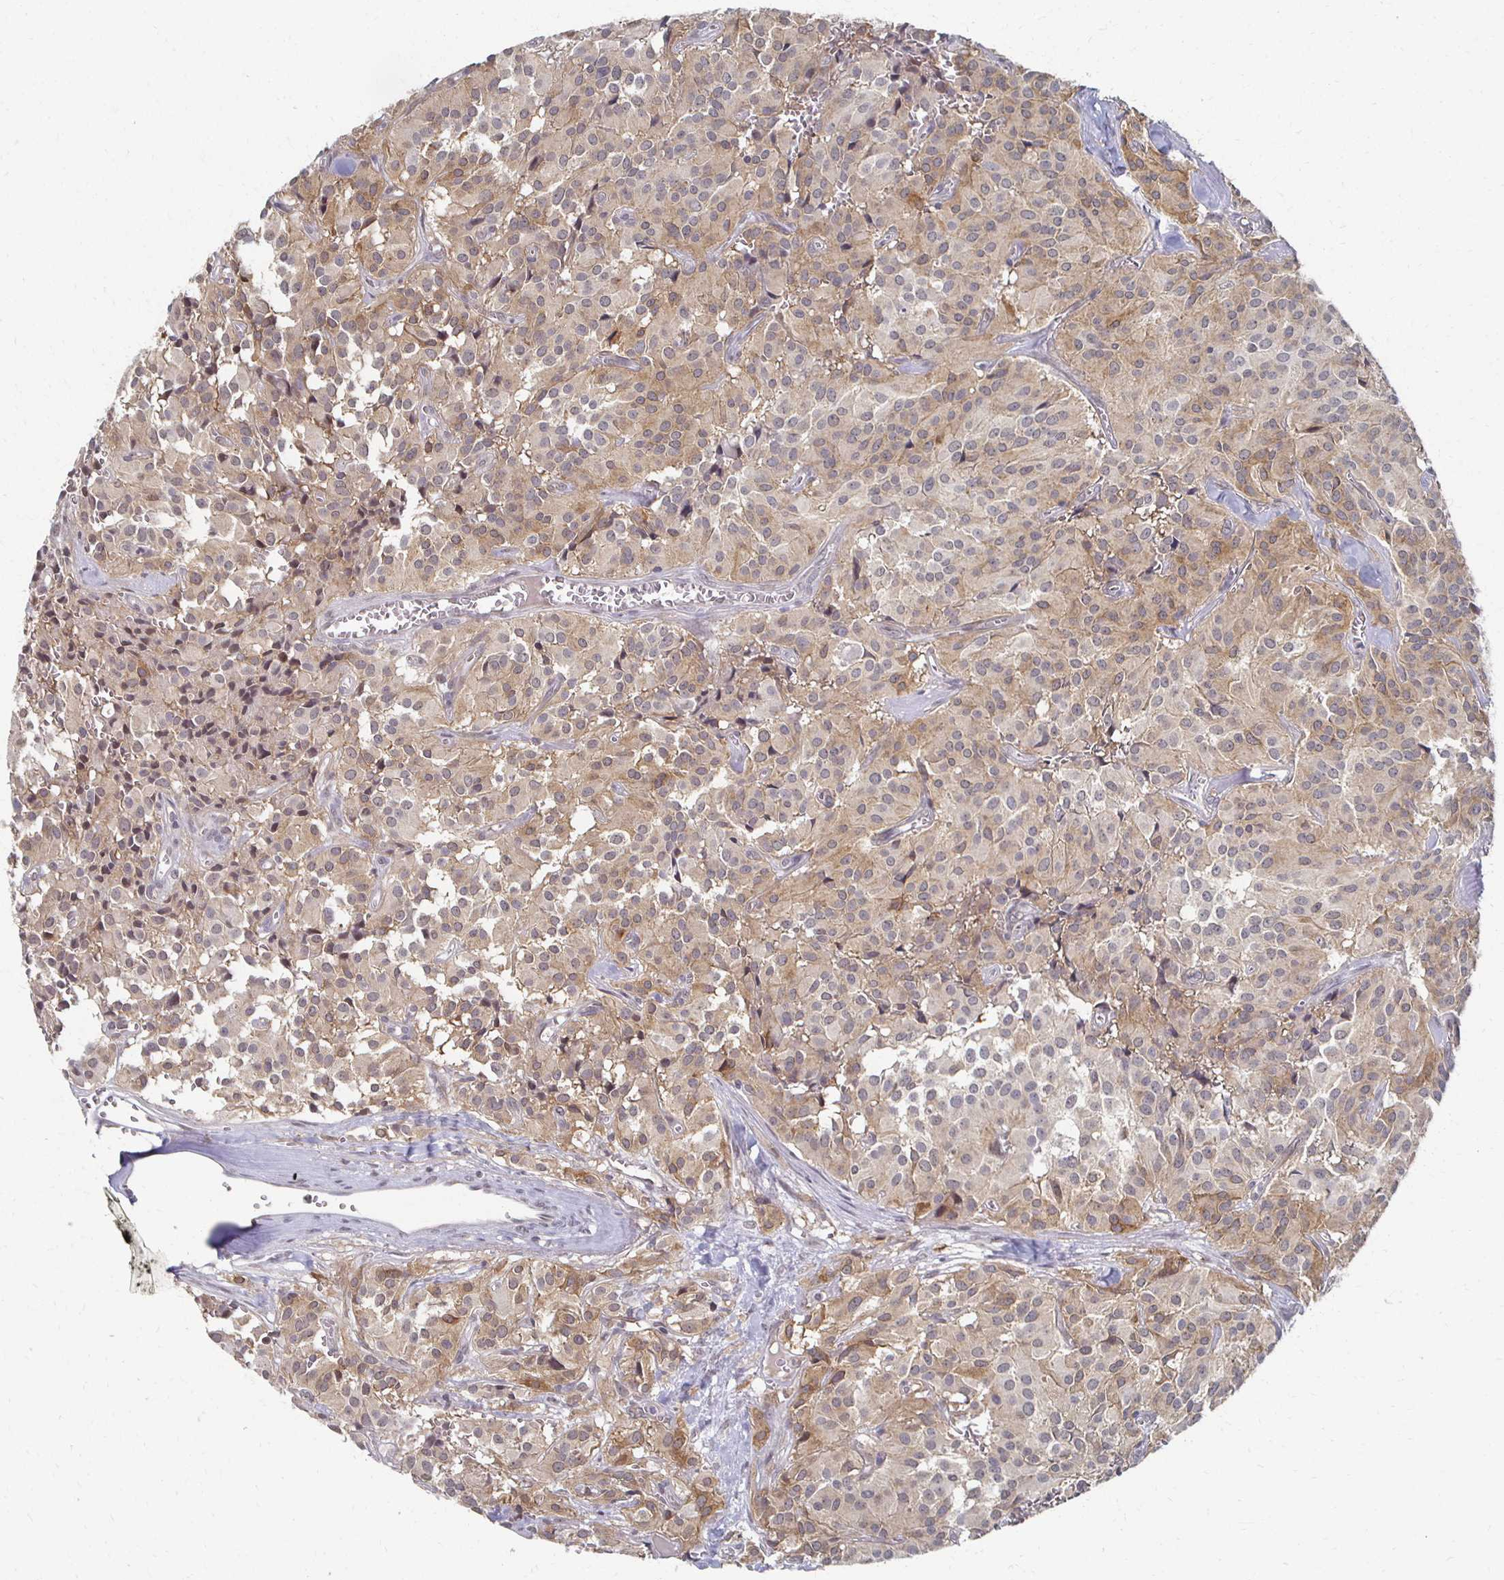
{"staining": {"intensity": "weak", "quantity": ">75%", "location": "cytoplasmic/membranous,nuclear"}, "tissue": "glioma", "cell_type": "Tumor cells", "image_type": "cancer", "snomed": [{"axis": "morphology", "description": "Glioma, malignant, Low grade"}, {"axis": "topography", "description": "Brain"}], "caption": "Malignant glioma (low-grade) was stained to show a protein in brown. There is low levels of weak cytoplasmic/membranous and nuclear staining in about >75% of tumor cells. (DAB IHC with brightfield microscopy, high magnification).", "gene": "DAB1", "patient": {"sex": "male", "age": 42}}